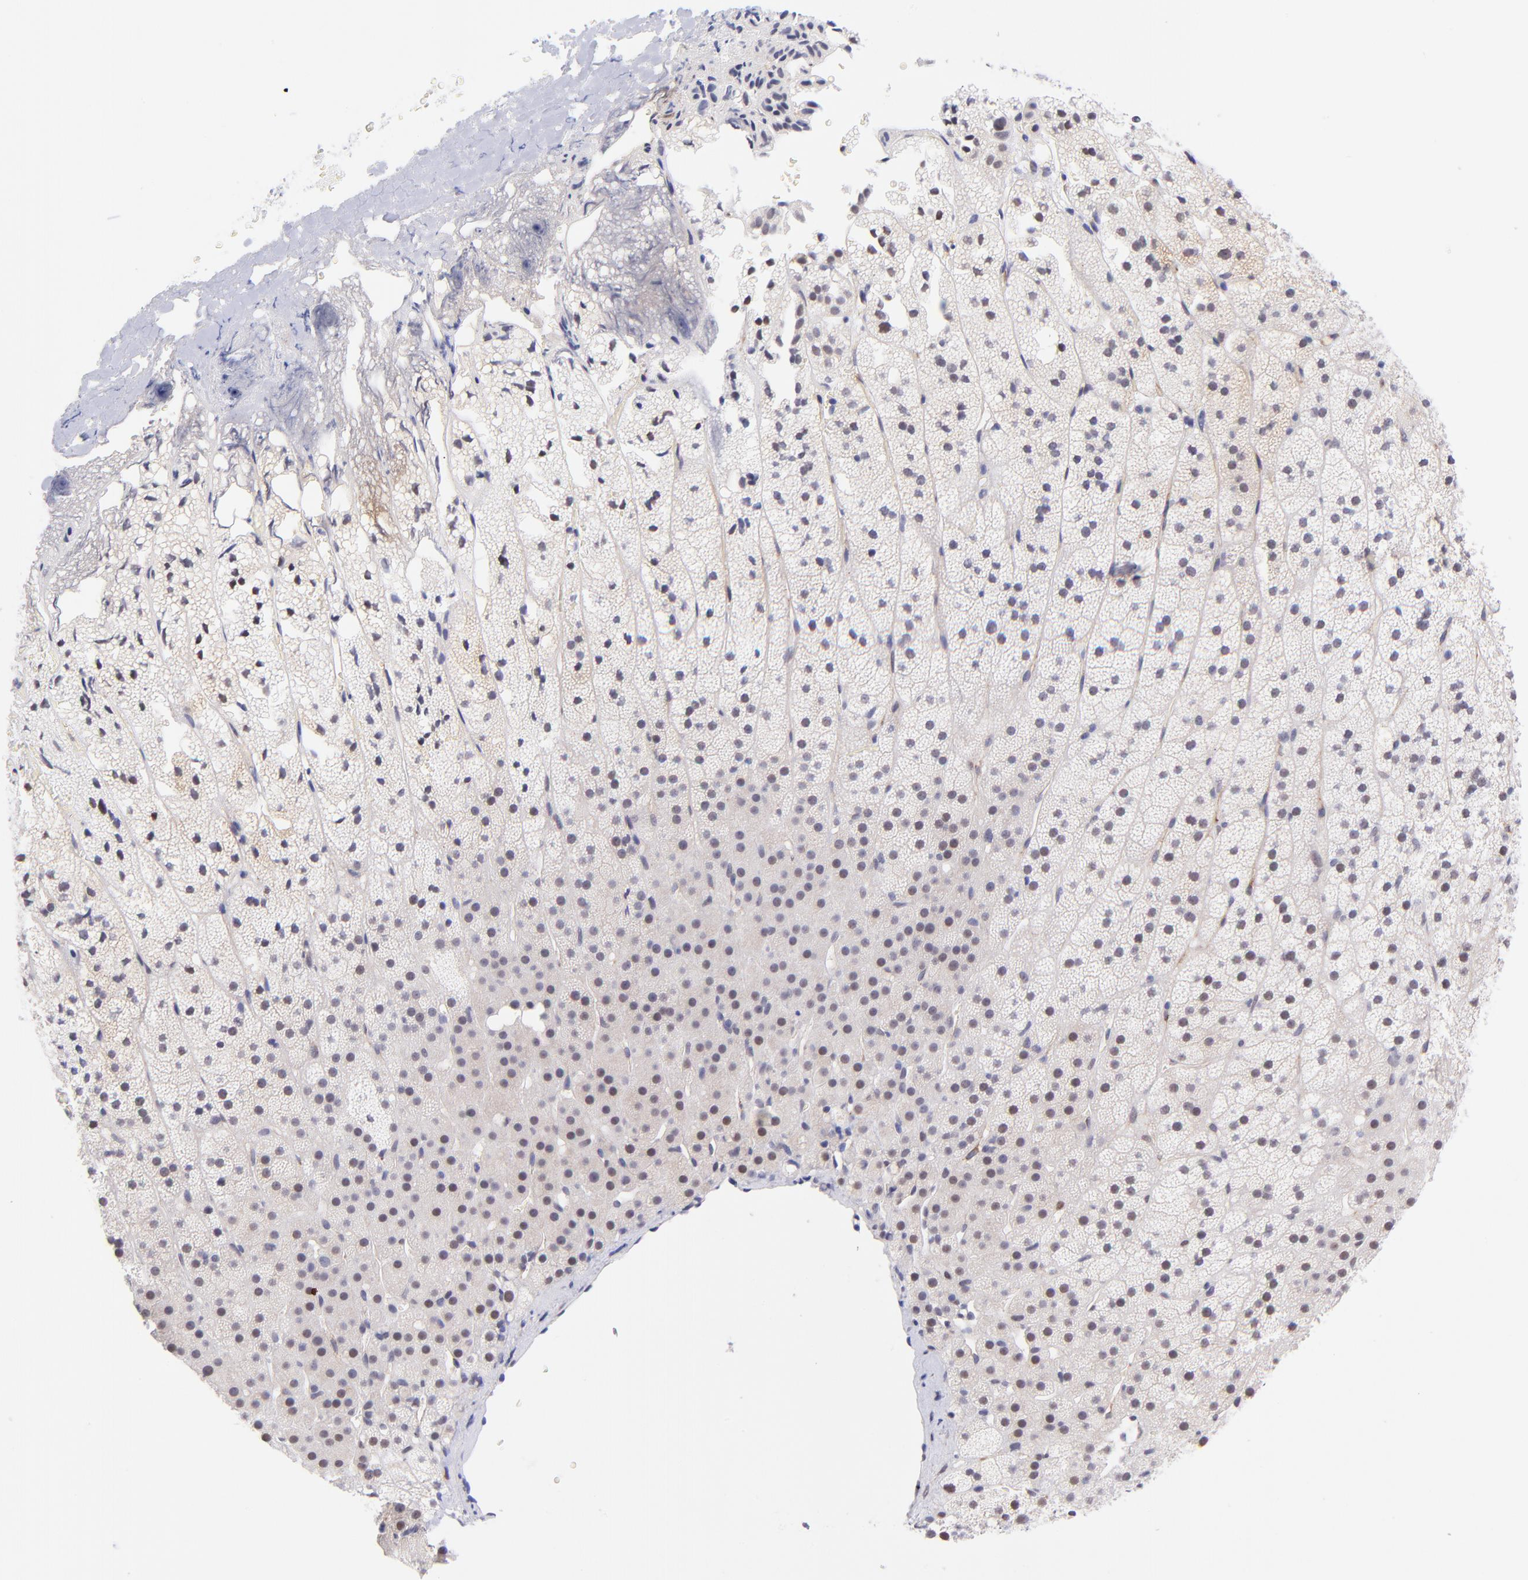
{"staining": {"intensity": "weak", "quantity": "25%-75%", "location": "nuclear"}, "tissue": "adrenal gland", "cell_type": "Glandular cells", "image_type": "normal", "snomed": [{"axis": "morphology", "description": "Normal tissue, NOS"}, {"axis": "topography", "description": "Adrenal gland"}], "caption": "Protein staining displays weak nuclear positivity in approximately 25%-75% of glandular cells in unremarkable adrenal gland. The protein is shown in brown color, while the nuclei are stained blue.", "gene": "SOX6", "patient": {"sex": "male", "age": 35}}